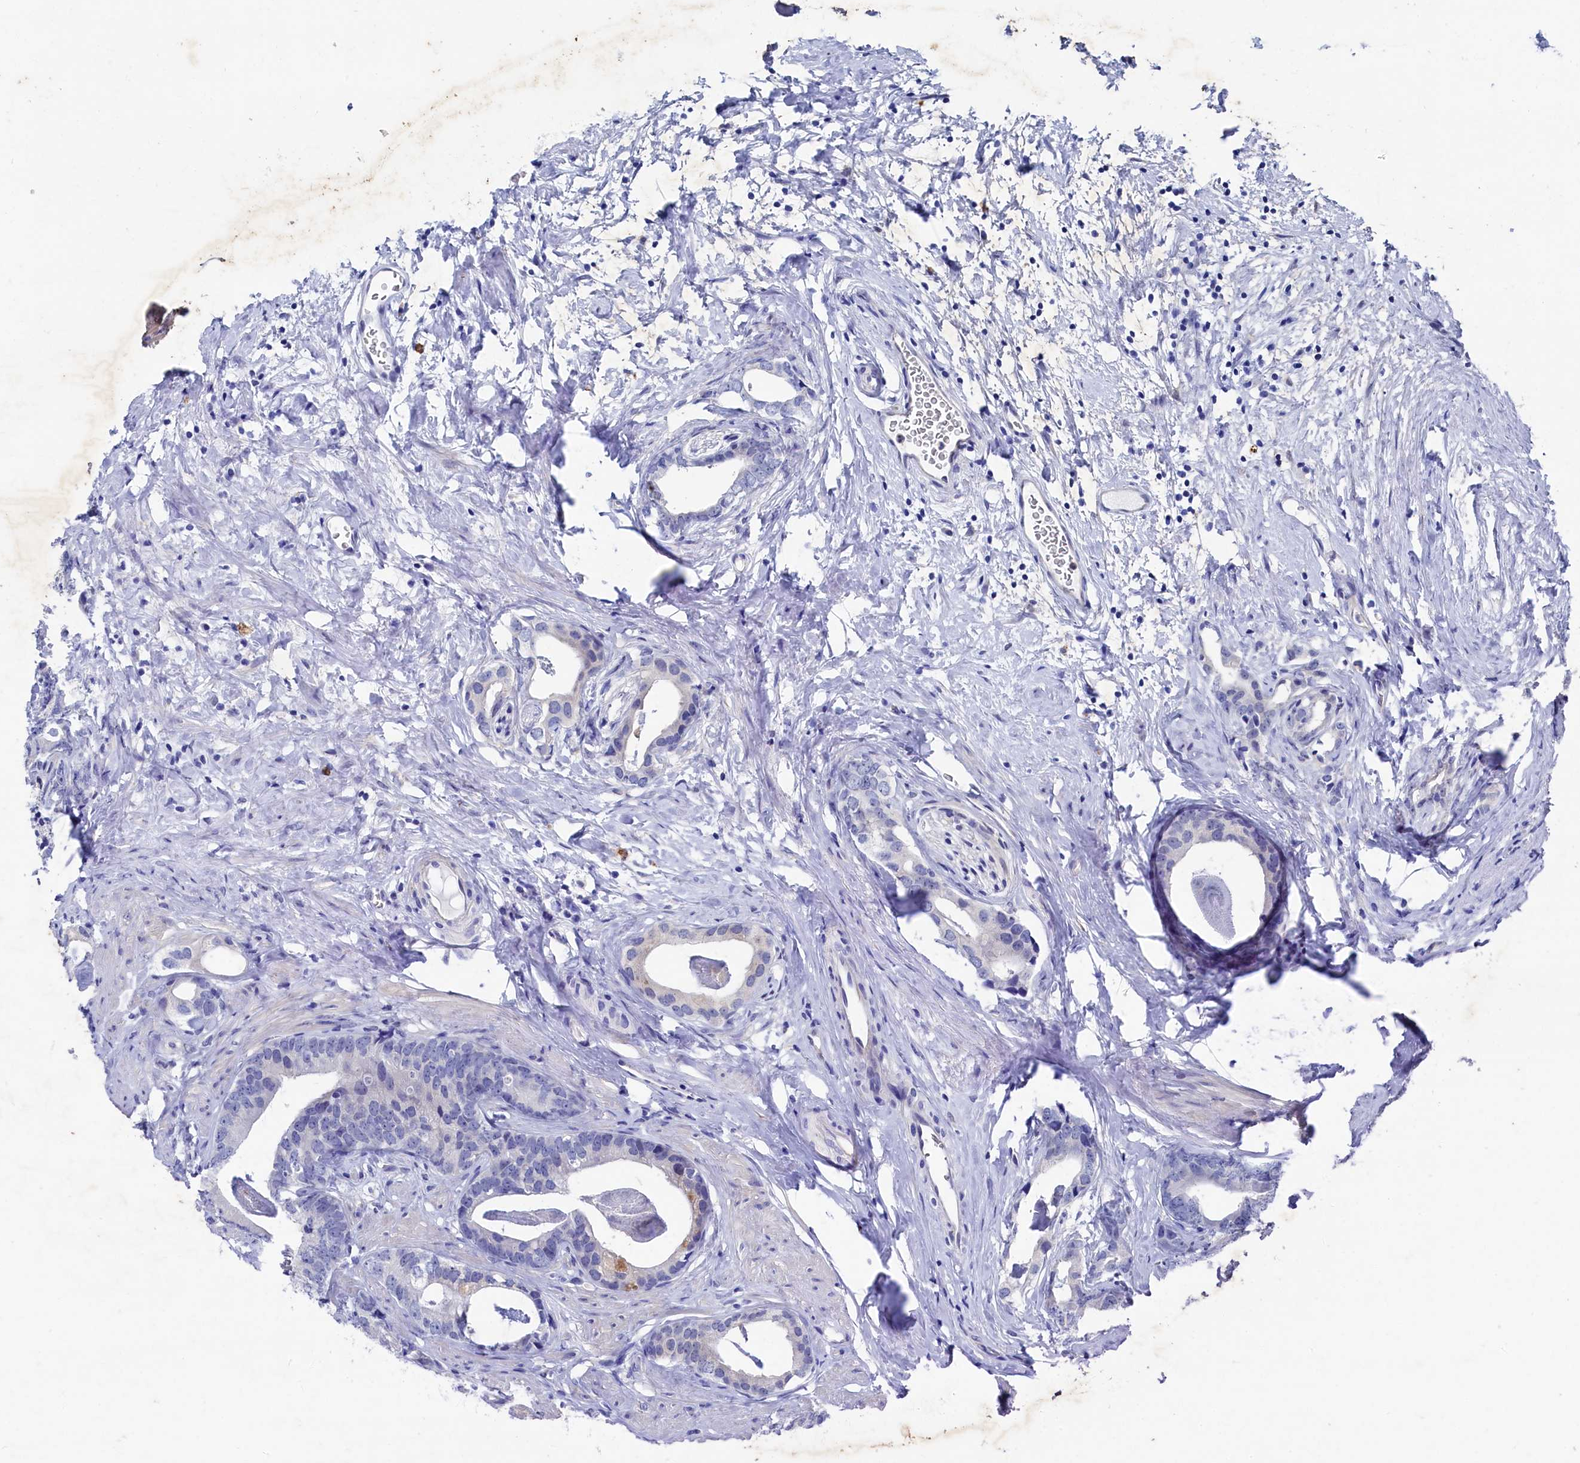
{"staining": {"intensity": "negative", "quantity": "none", "location": "none"}, "tissue": "prostate cancer", "cell_type": "Tumor cells", "image_type": "cancer", "snomed": [{"axis": "morphology", "description": "Adenocarcinoma, Low grade"}, {"axis": "topography", "description": "Prostate"}], "caption": "High power microscopy histopathology image of an immunohistochemistry photomicrograph of prostate cancer, revealing no significant positivity in tumor cells.", "gene": "RNH1", "patient": {"sex": "male", "age": 63}}